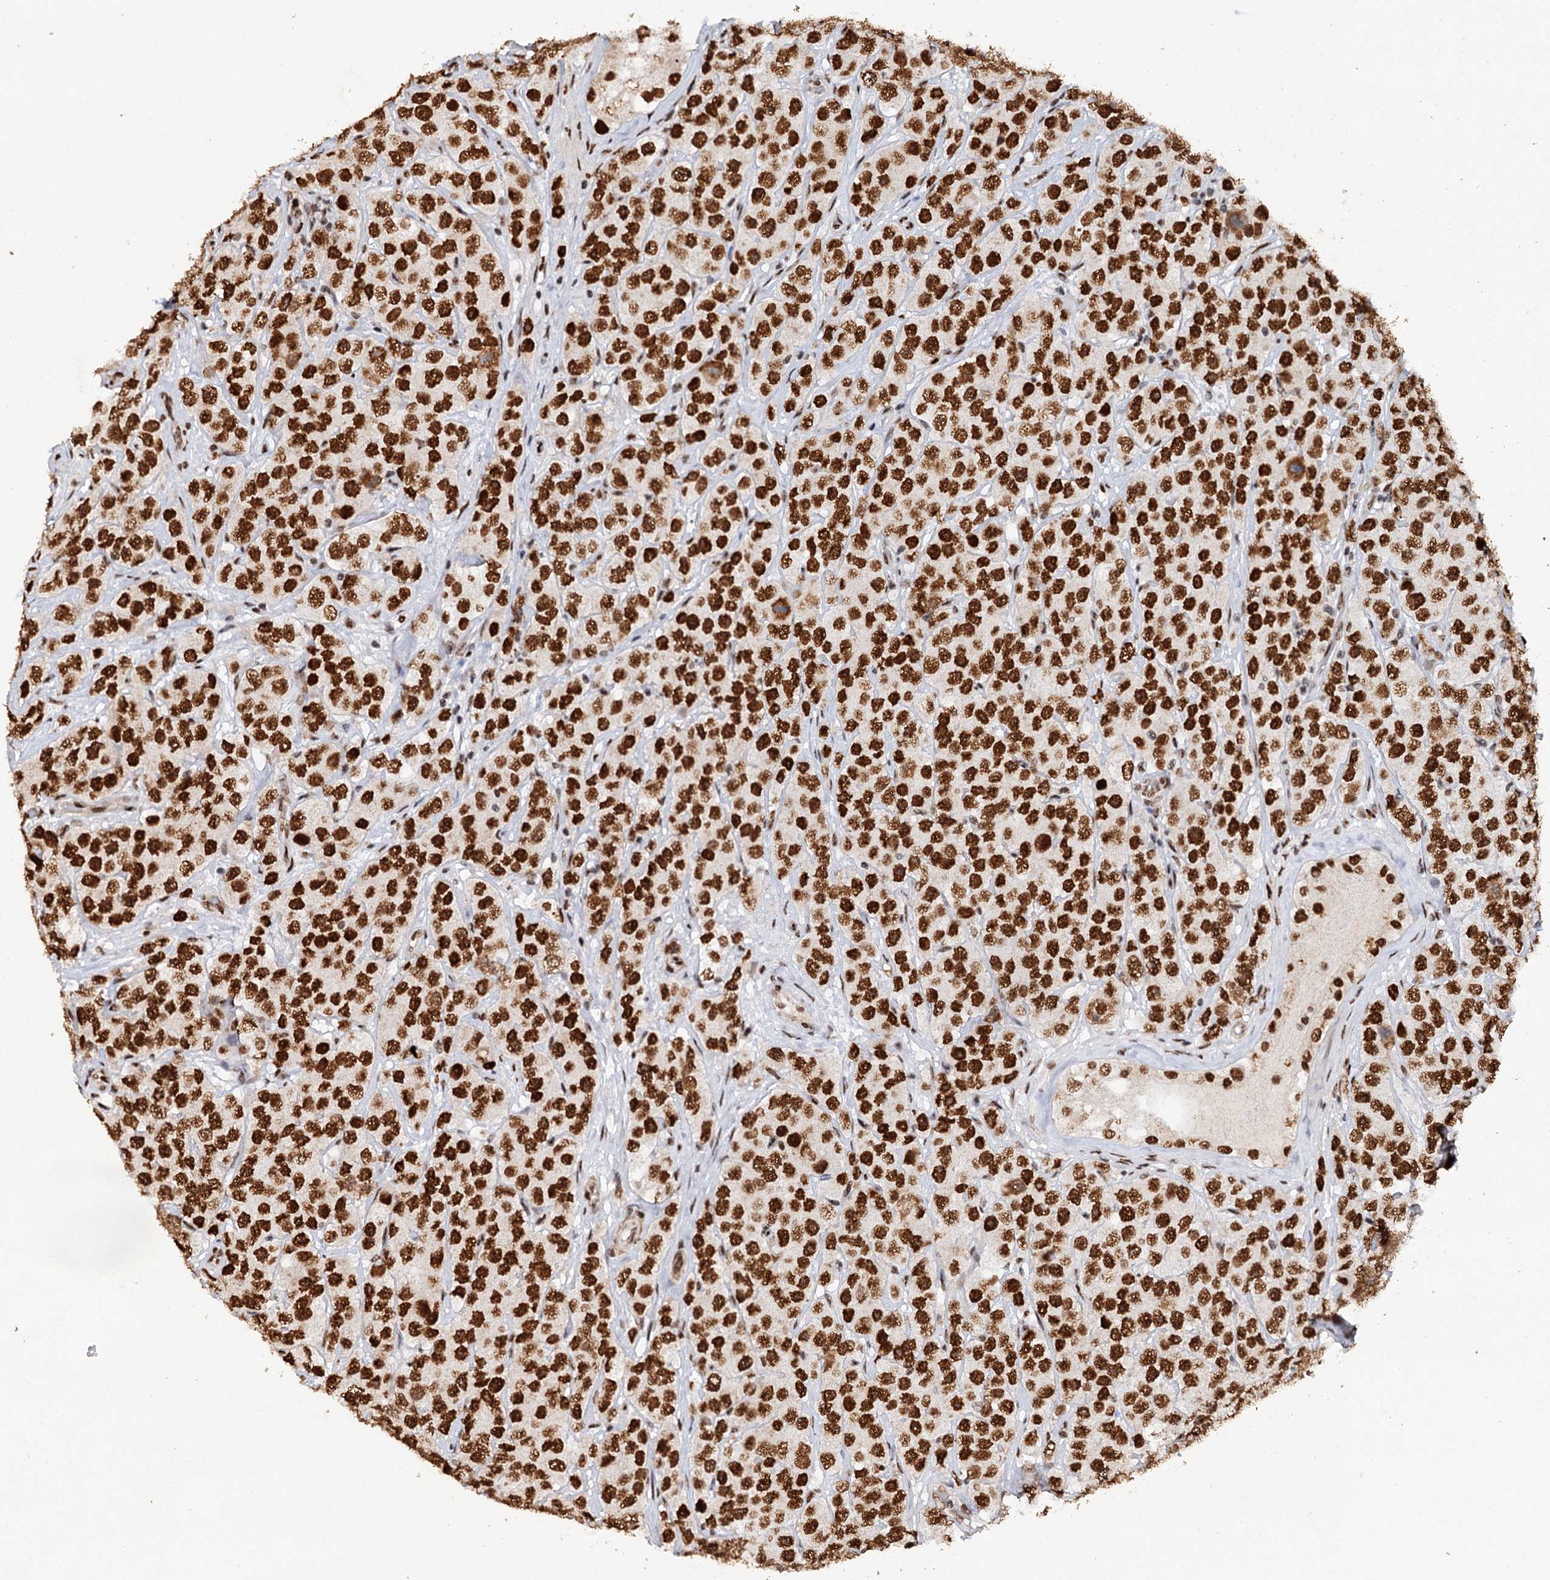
{"staining": {"intensity": "moderate", "quantity": ">75%", "location": "nuclear"}, "tissue": "testis cancer", "cell_type": "Tumor cells", "image_type": "cancer", "snomed": [{"axis": "morphology", "description": "Seminoma, NOS"}, {"axis": "topography", "description": "Testis"}], "caption": "Moderate nuclear positivity for a protein is present in about >75% of tumor cells of testis seminoma using IHC.", "gene": "MATR3", "patient": {"sex": "male", "age": 28}}